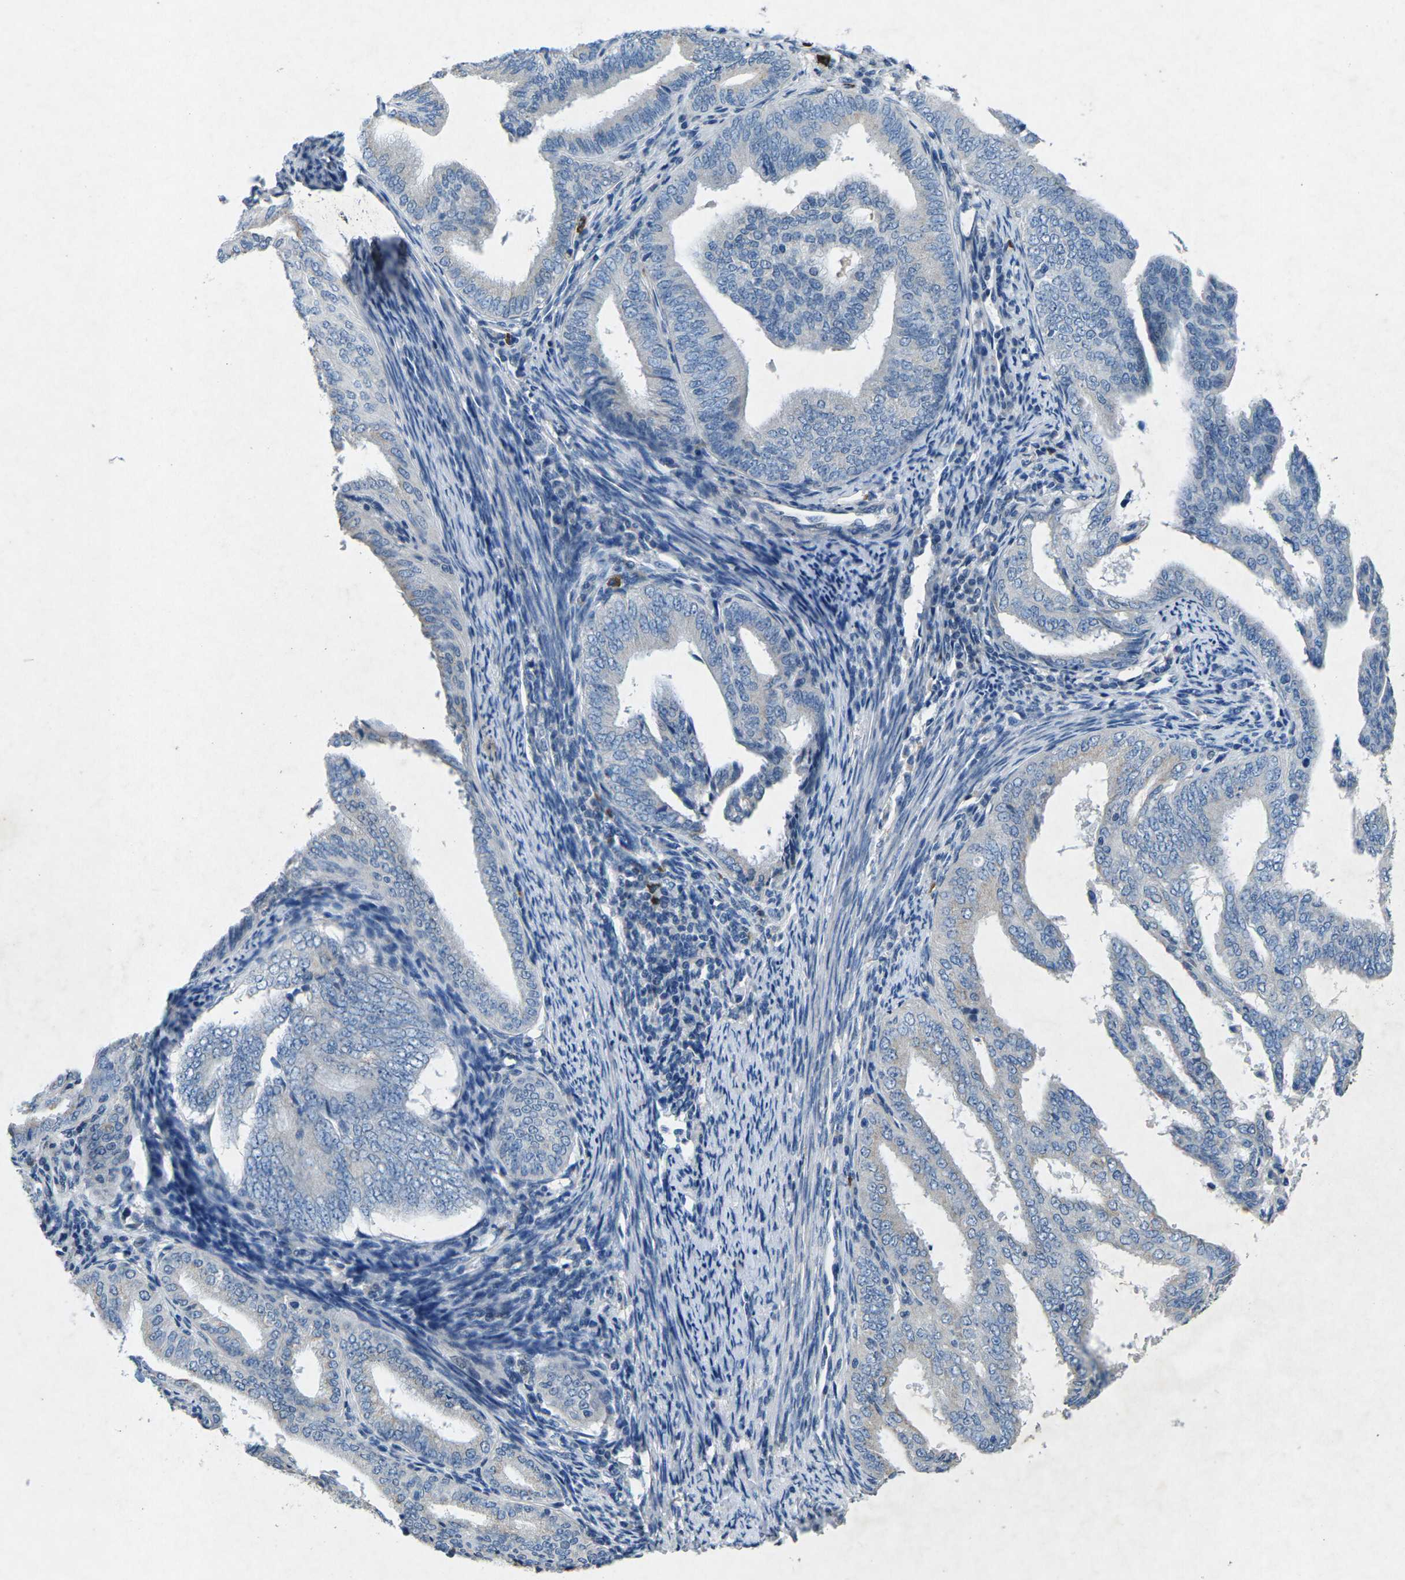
{"staining": {"intensity": "negative", "quantity": "none", "location": "none"}, "tissue": "endometrial cancer", "cell_type": "Tumor cells", "image_type": "cancer", "snomed": [{"axis": "morphology", "description": "Adenocarcinoma, NOS"}, {"axis": "topography", "description": "Endometrium"}], "caption": "Immunohistochemical staining of human endometrial adenocarcinoma displays no significant positivity in tumor cells.", "gene": "PLG", "patient": {"sex": "female", "age": 58}}